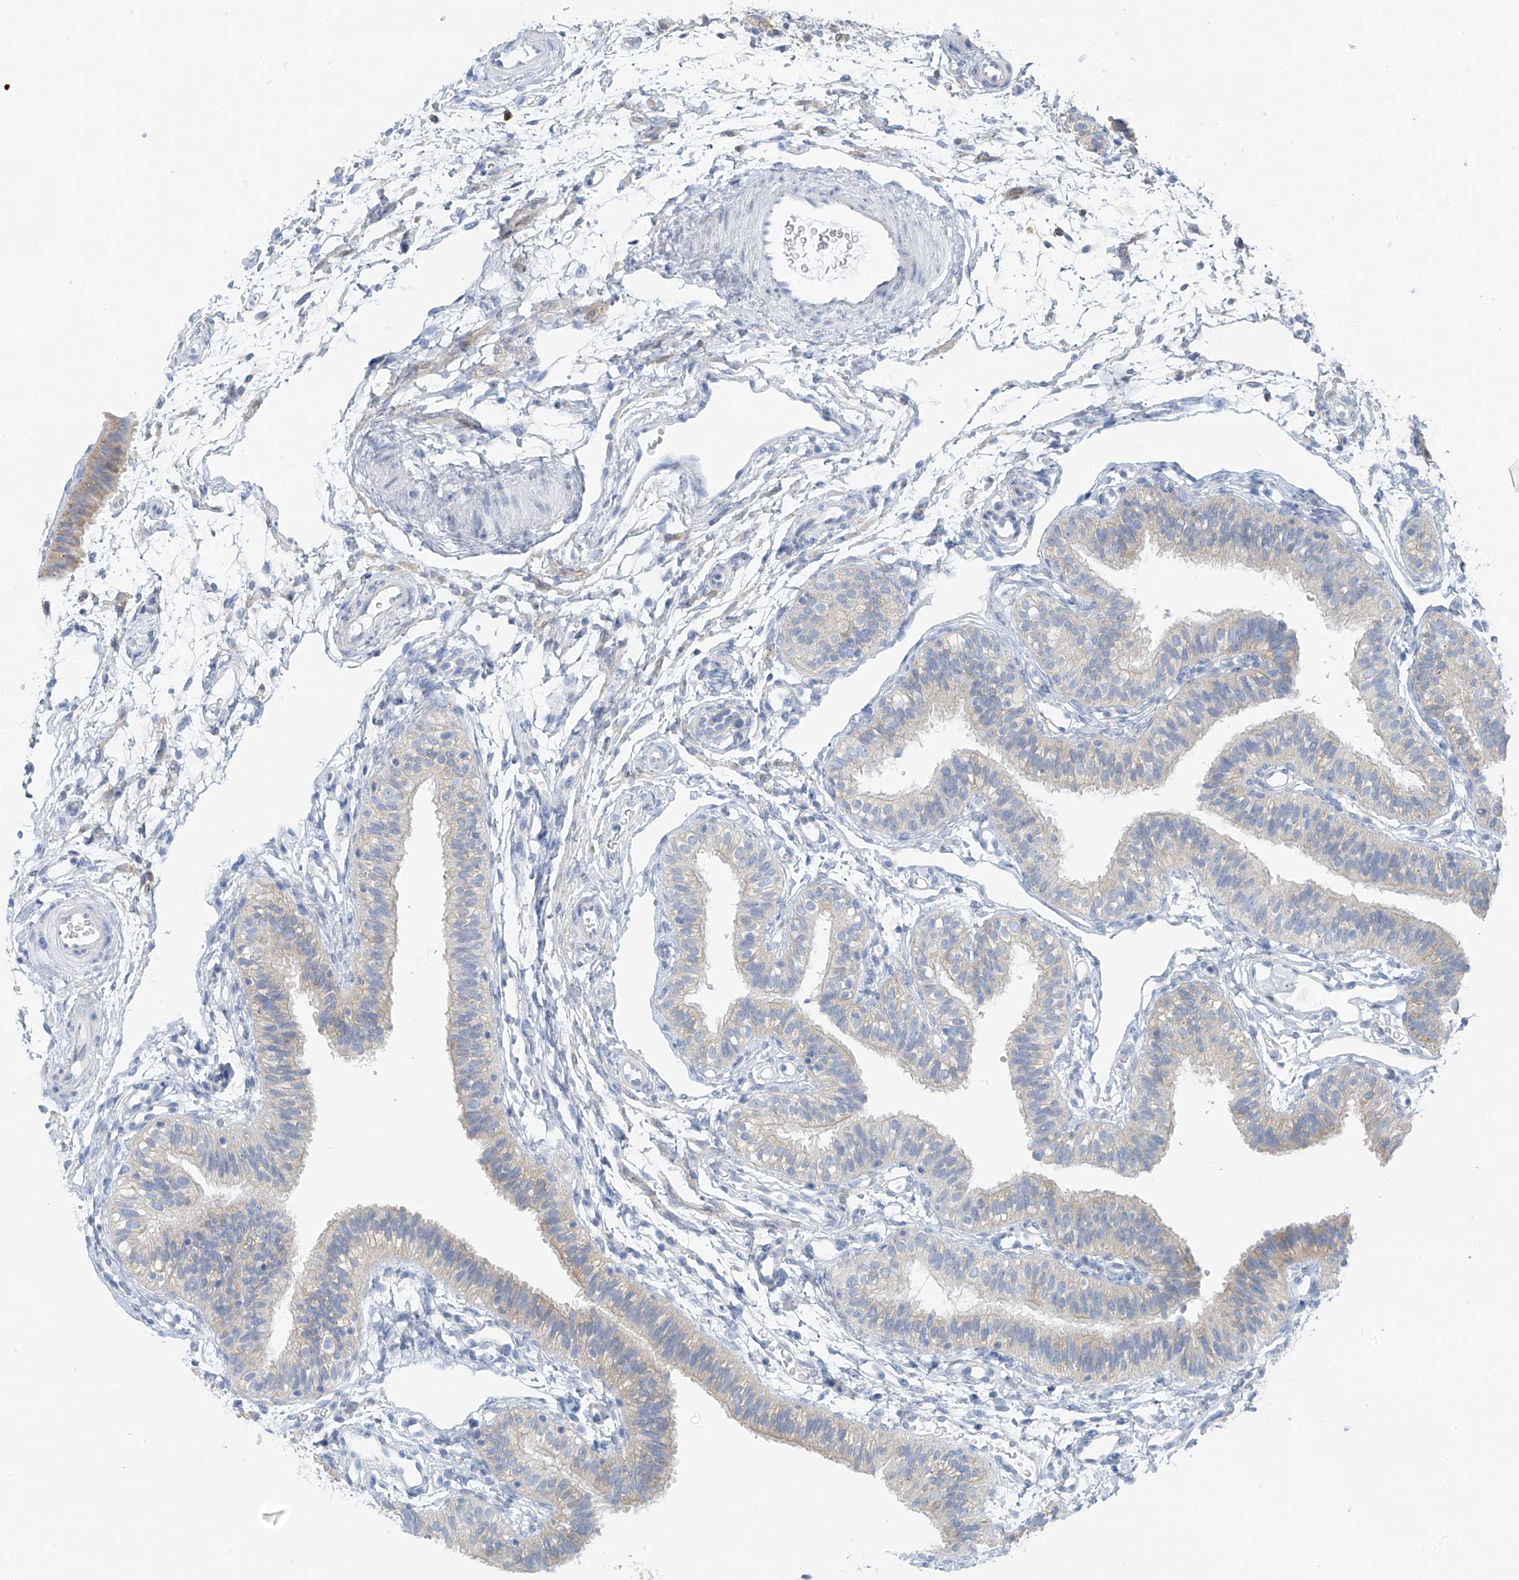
{"staining": {"intensity": "weak", "quantity": "<25%", "location": "cytoplasmic/membranous"}, "tissue": "fallopian tube", "cell_type": "Glandular cells", "image_type": "normal", "snomed": [{"axis": "morphology", "description": "Normal tissue, NOS"}, {"axis": "topography", "description": "Fallopian tube"}], "caption": "This is a image of IHC staining of unremarkable fallopian tube, which shows no staining in glandular cells. Brightfield microscopy of immunohistochemistry (IHC) stained with DAB (brown) and hematoxylin (blue), captured at high magnification.", "gene": "POMGNT2", "patient": {"sex": "female", "age": 35}}